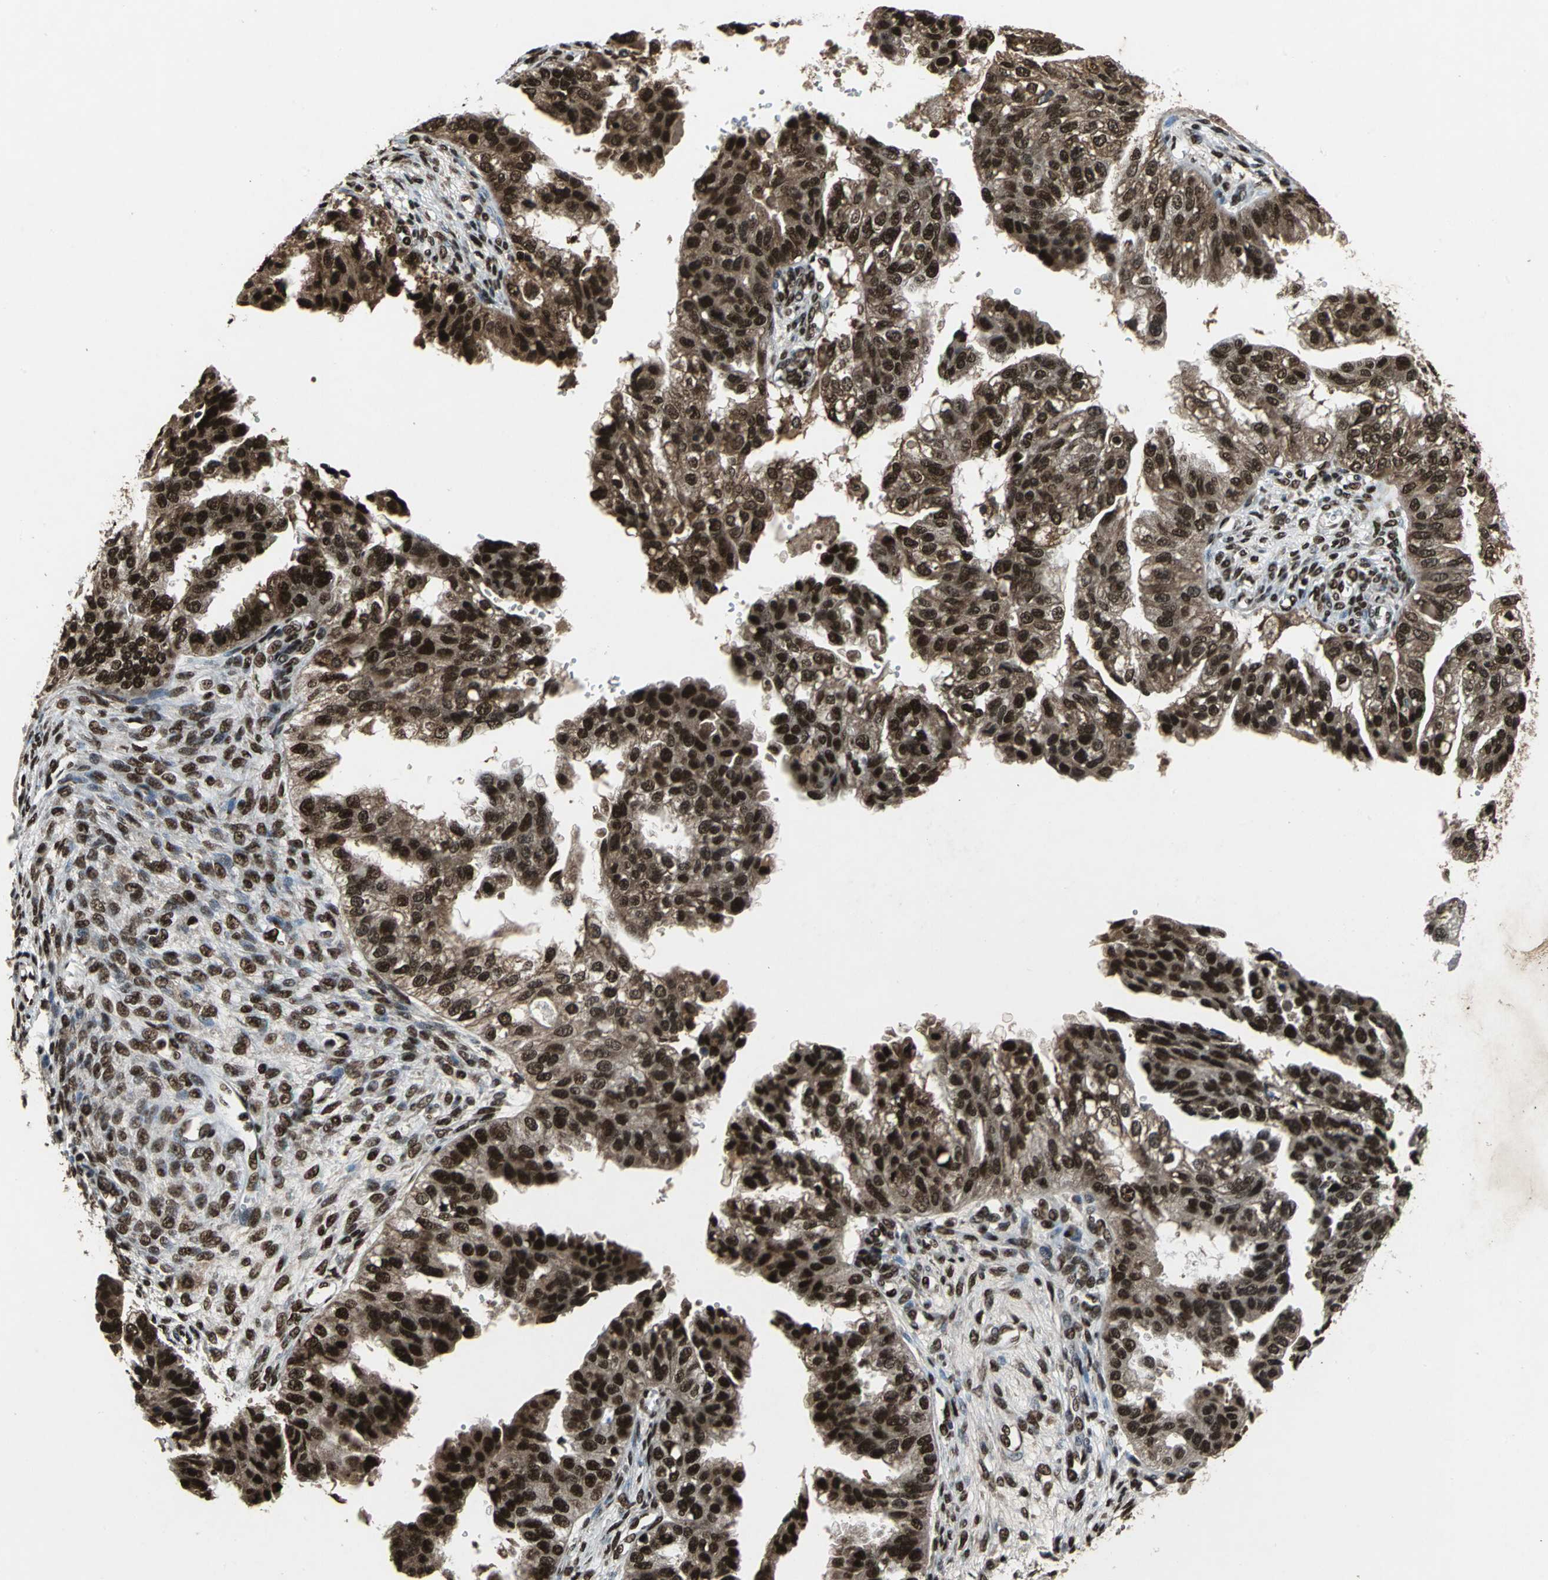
{"staining": {"intensity": "strong", "quantity": ">75%", "location": "cytoplasmic/membranous,nuclear"}, "tissue": "ovarian cancer", "cell_type": "Tumor cells", "image_type": "cancer", "snomed": [{"axis": "morphology", "description": "Cystadenocarcinoma, serous, NOS"}, {"axis": "topography", "description": "Ovary"}], "caption": "A brown stain shows strong cytoplasmic/membranous and nuclear positivity of a protein in human ovarian serous cystadenocarcinoma tumor cells.", "gene": "MTA2", "patient": {"sex": "female", "age": 58}}